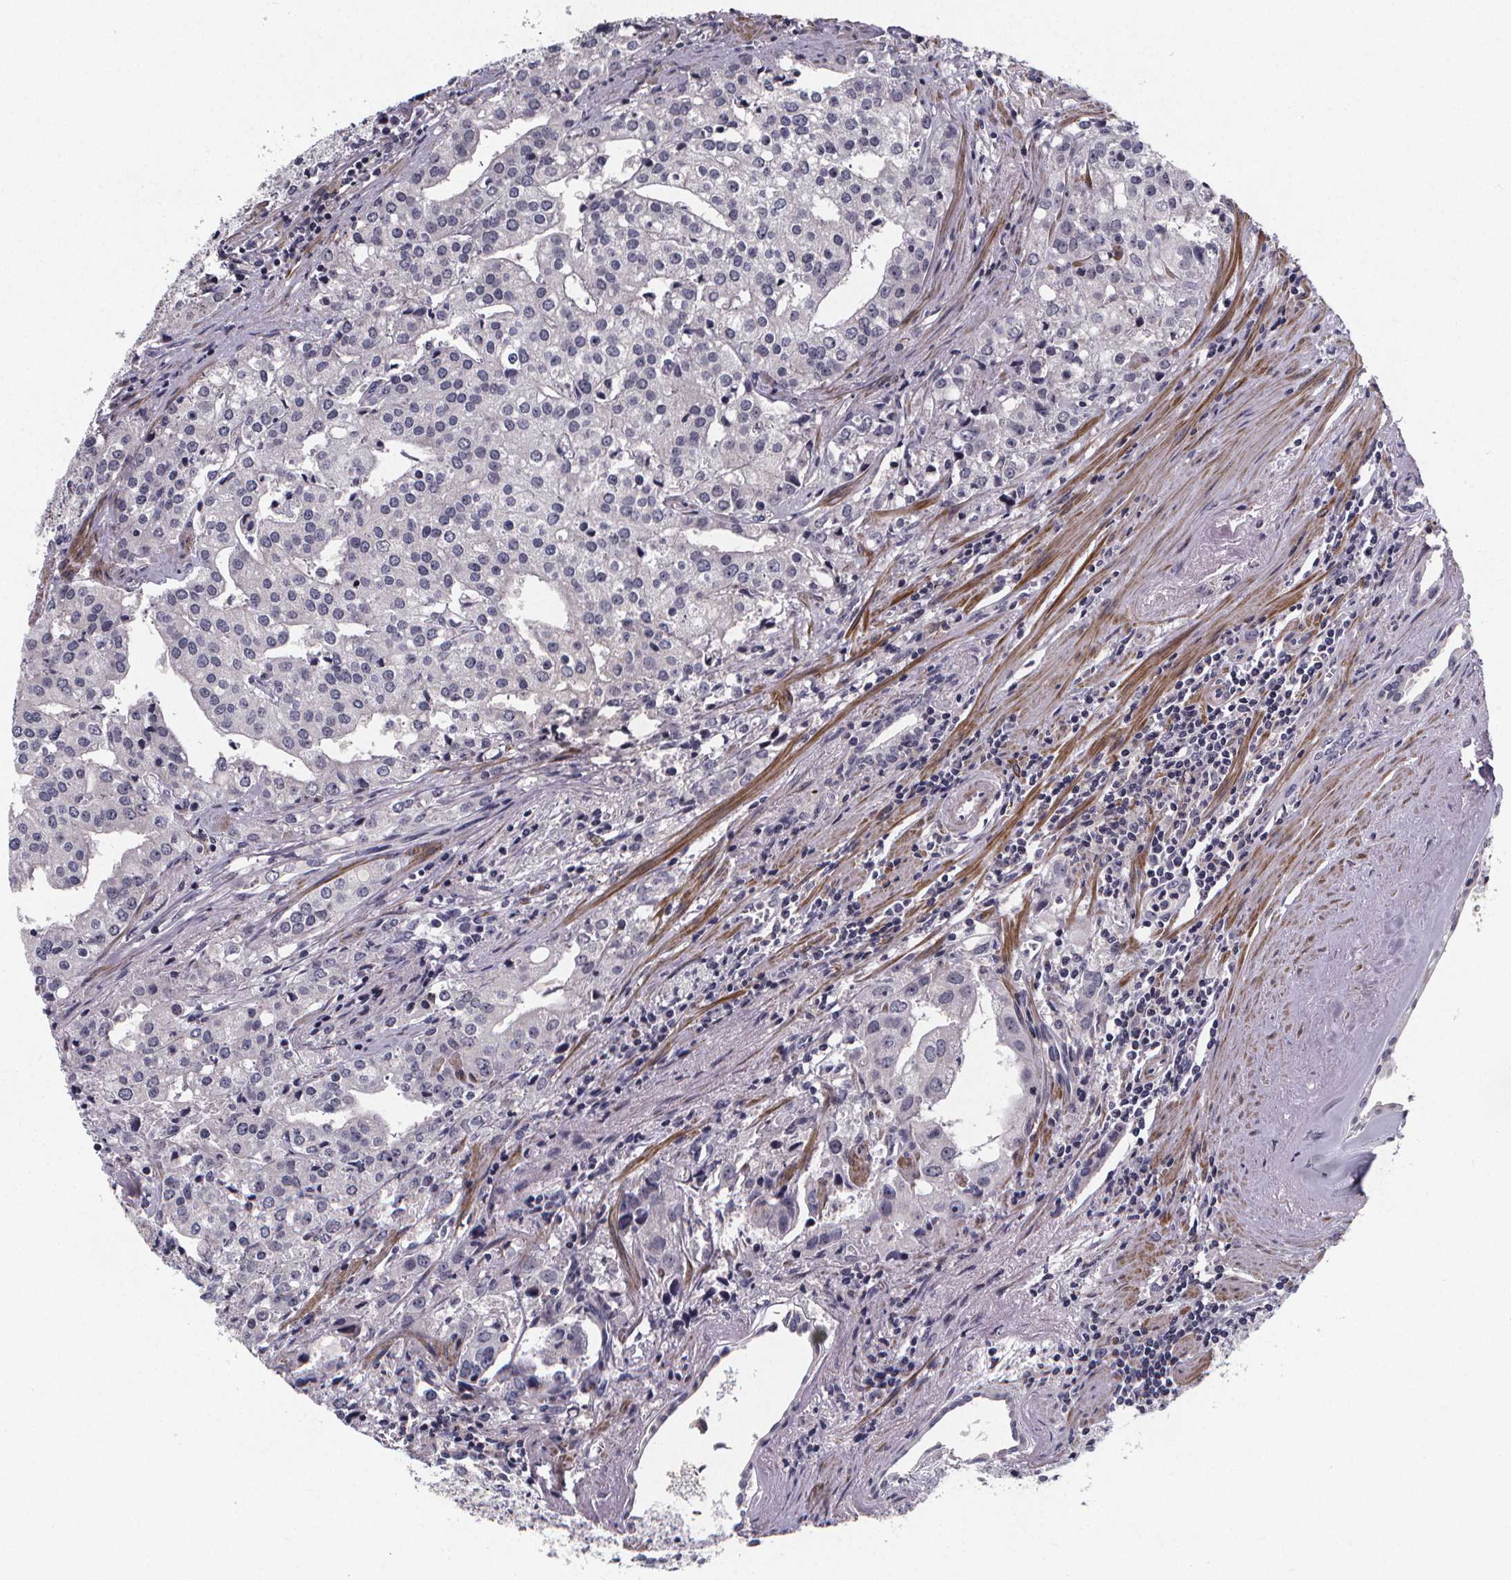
{"staining": {"intensity": "negative", "quantity": "none", "location": "none"}, "tissue": "prostate cancer", "cell_type": "Tumor cells", "image_type": "cancer", "snomed": [{"axis": "morphology", "description": "Adenocarcinoma, High grade"}, {"axis": "topography", "description": "Prostate"}], "caption": "Protein analysis of prostate cancer (adenocarcinoma (high-grade)) displays no significant staining in tumor cells.", "gene": "FBXW2", "patient": {"sex": "male", "age": 68}}